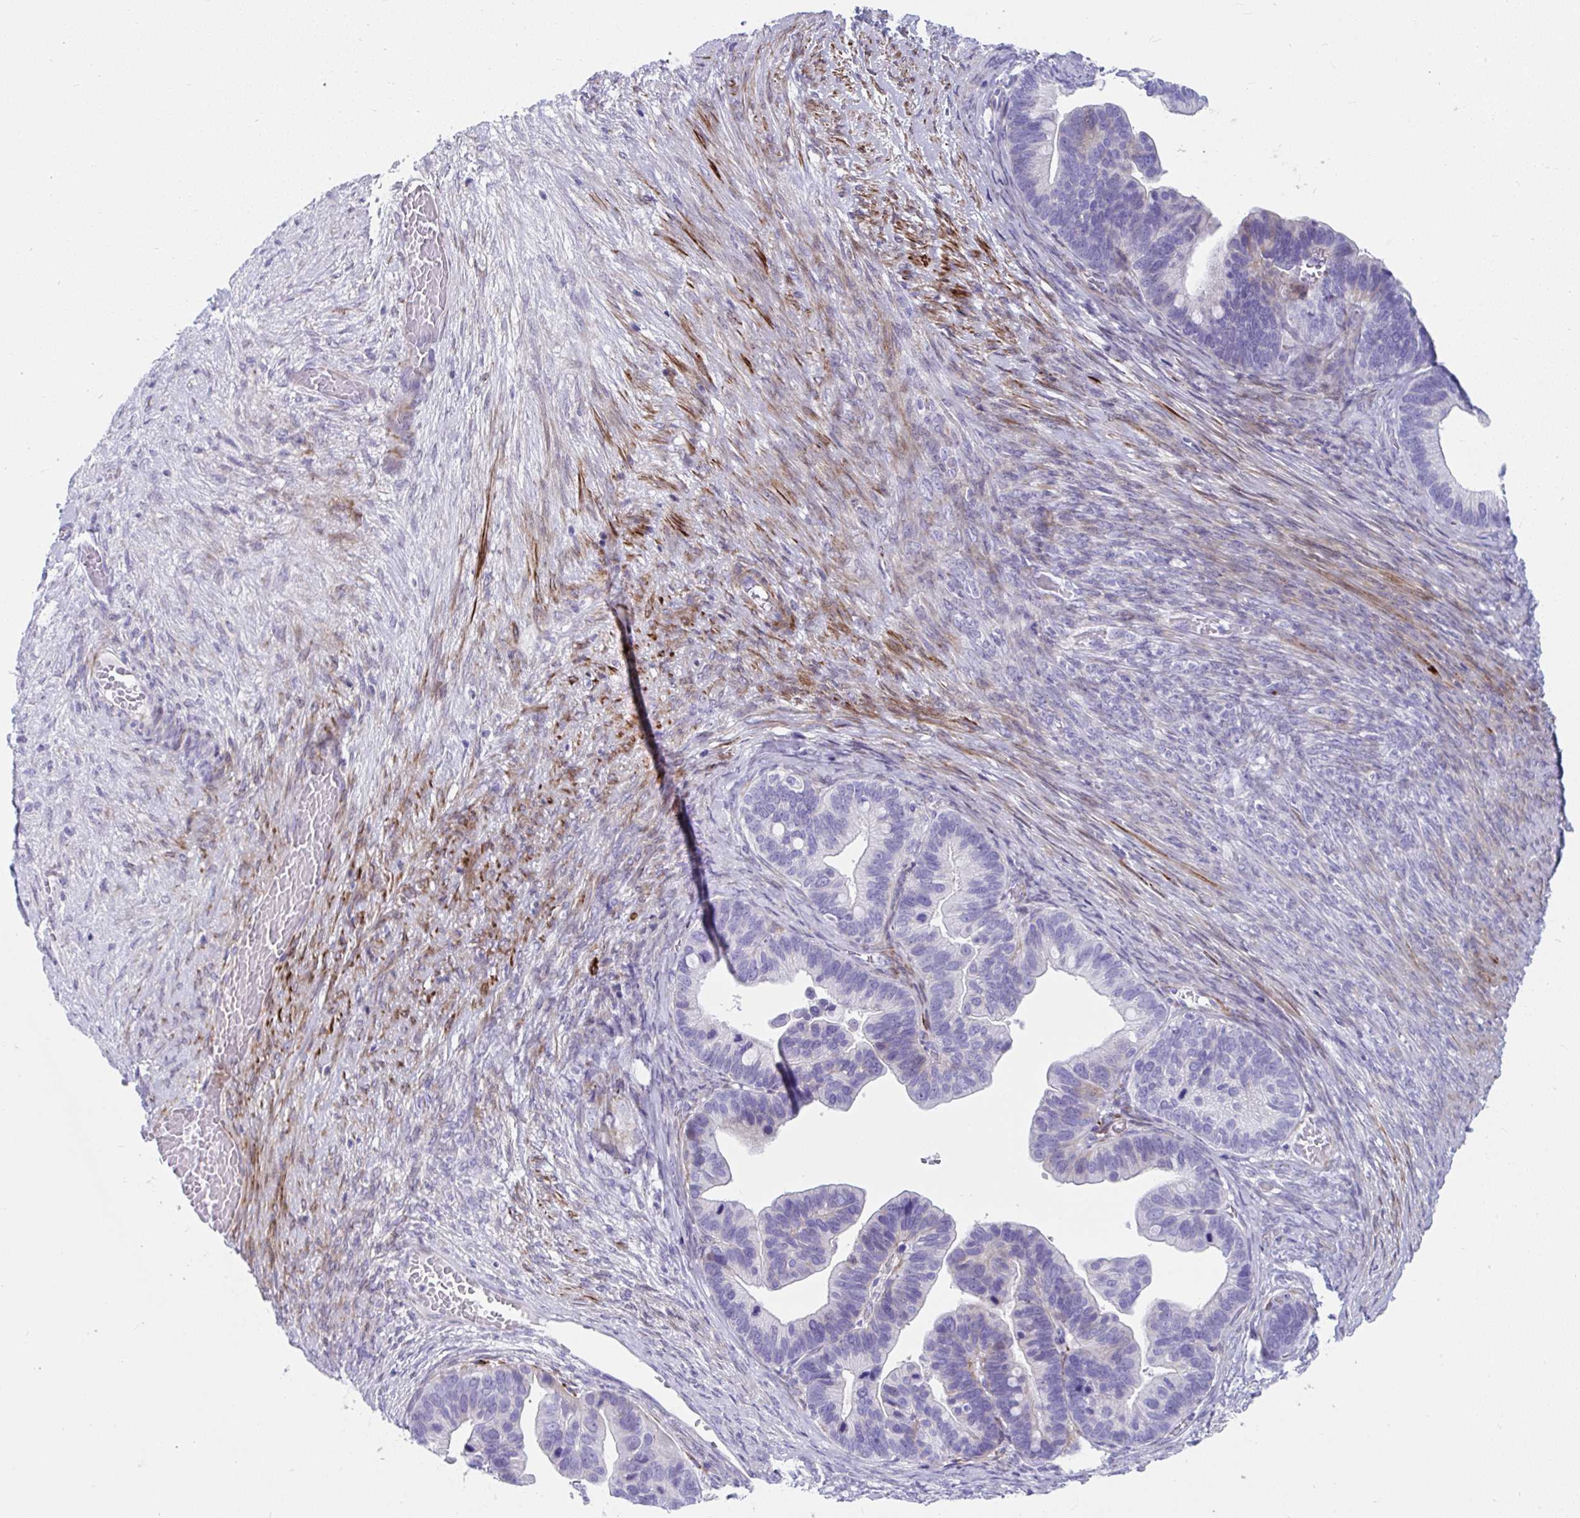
{"staining": {"intensity": "negative", "quantity": "none", "location": "none"}, "tissue": "ovarian cancer", "cell_type": "Tumor cells", "image_type": "cancer", "snomed": [{"axis": "morphology", "description": "Cystadenocarcinoma, serous, NOS"}, {"axis": "topography", "description": "Ovary"}], "caption": "The photomicrograph exhibits no significant positivity in tumor cells of ovarian serous cystadenocarcinoma. (DAB (3,3'-diaminobenzidine) immunohistochemistry, high magnification).", "gene": "GRXCR2", "patient": {"sex": "female", "age": 56}}